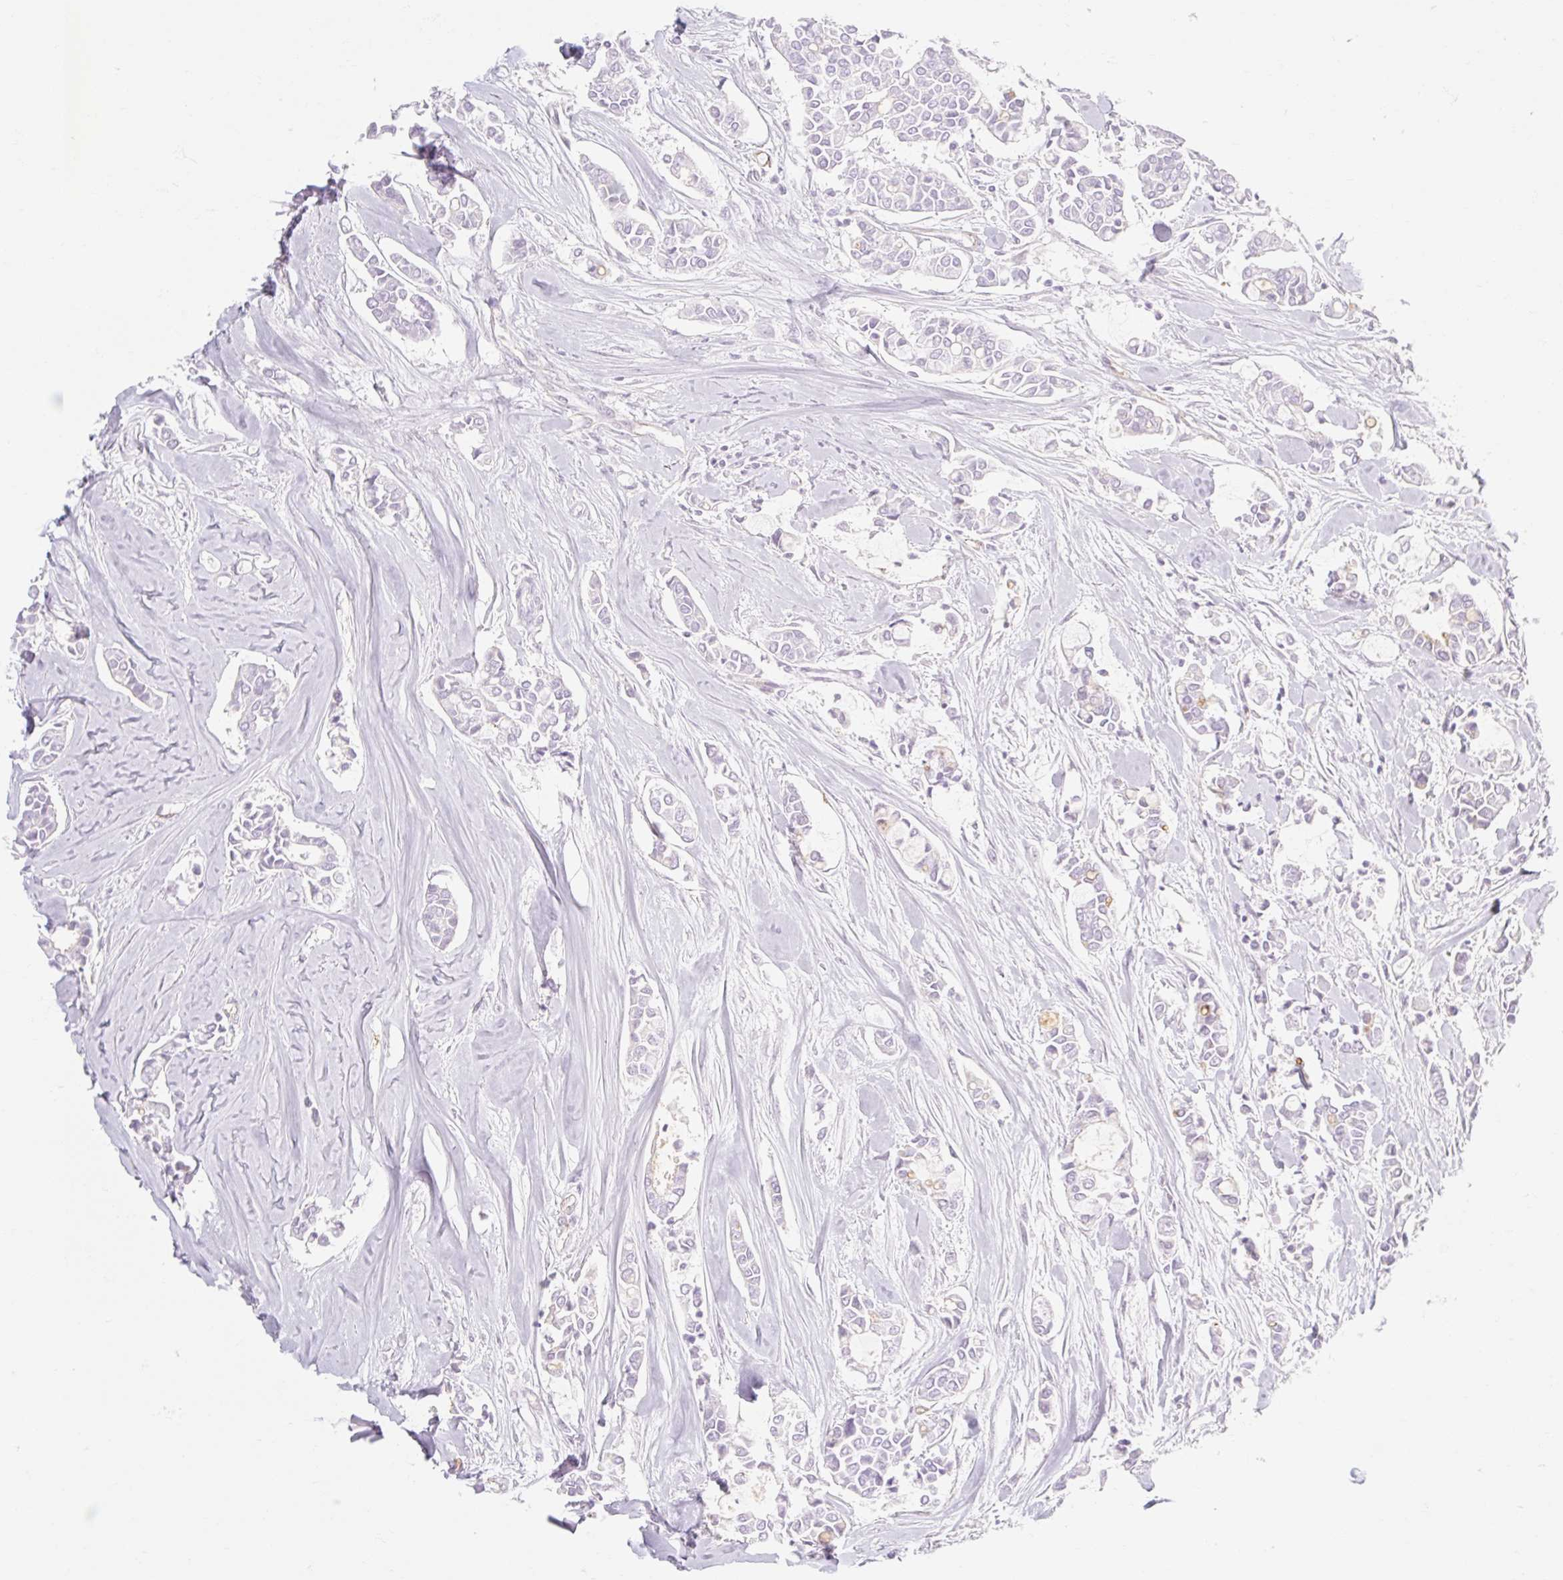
{"staining": {"intensity": "negative", "quantity": "none", "location": "none"}, "tissue": "breast cancer", "cell_type": "Tumor cells", "image_type": "cancer", "snomed": [{"axis": "morphology", "description": "Duct carcinoma"}, {"axis": "topography", "description": "Breast"}], "caption": "Tumor cells show no significant protein expression in breast cancer (invasive ductal carcinoma). (DAB (3,3'-diaminobenzidine) IHC with hematoxylin counter stain).", "gene": "TAF1L", "patient": {"sex": "female", "age": 84}}